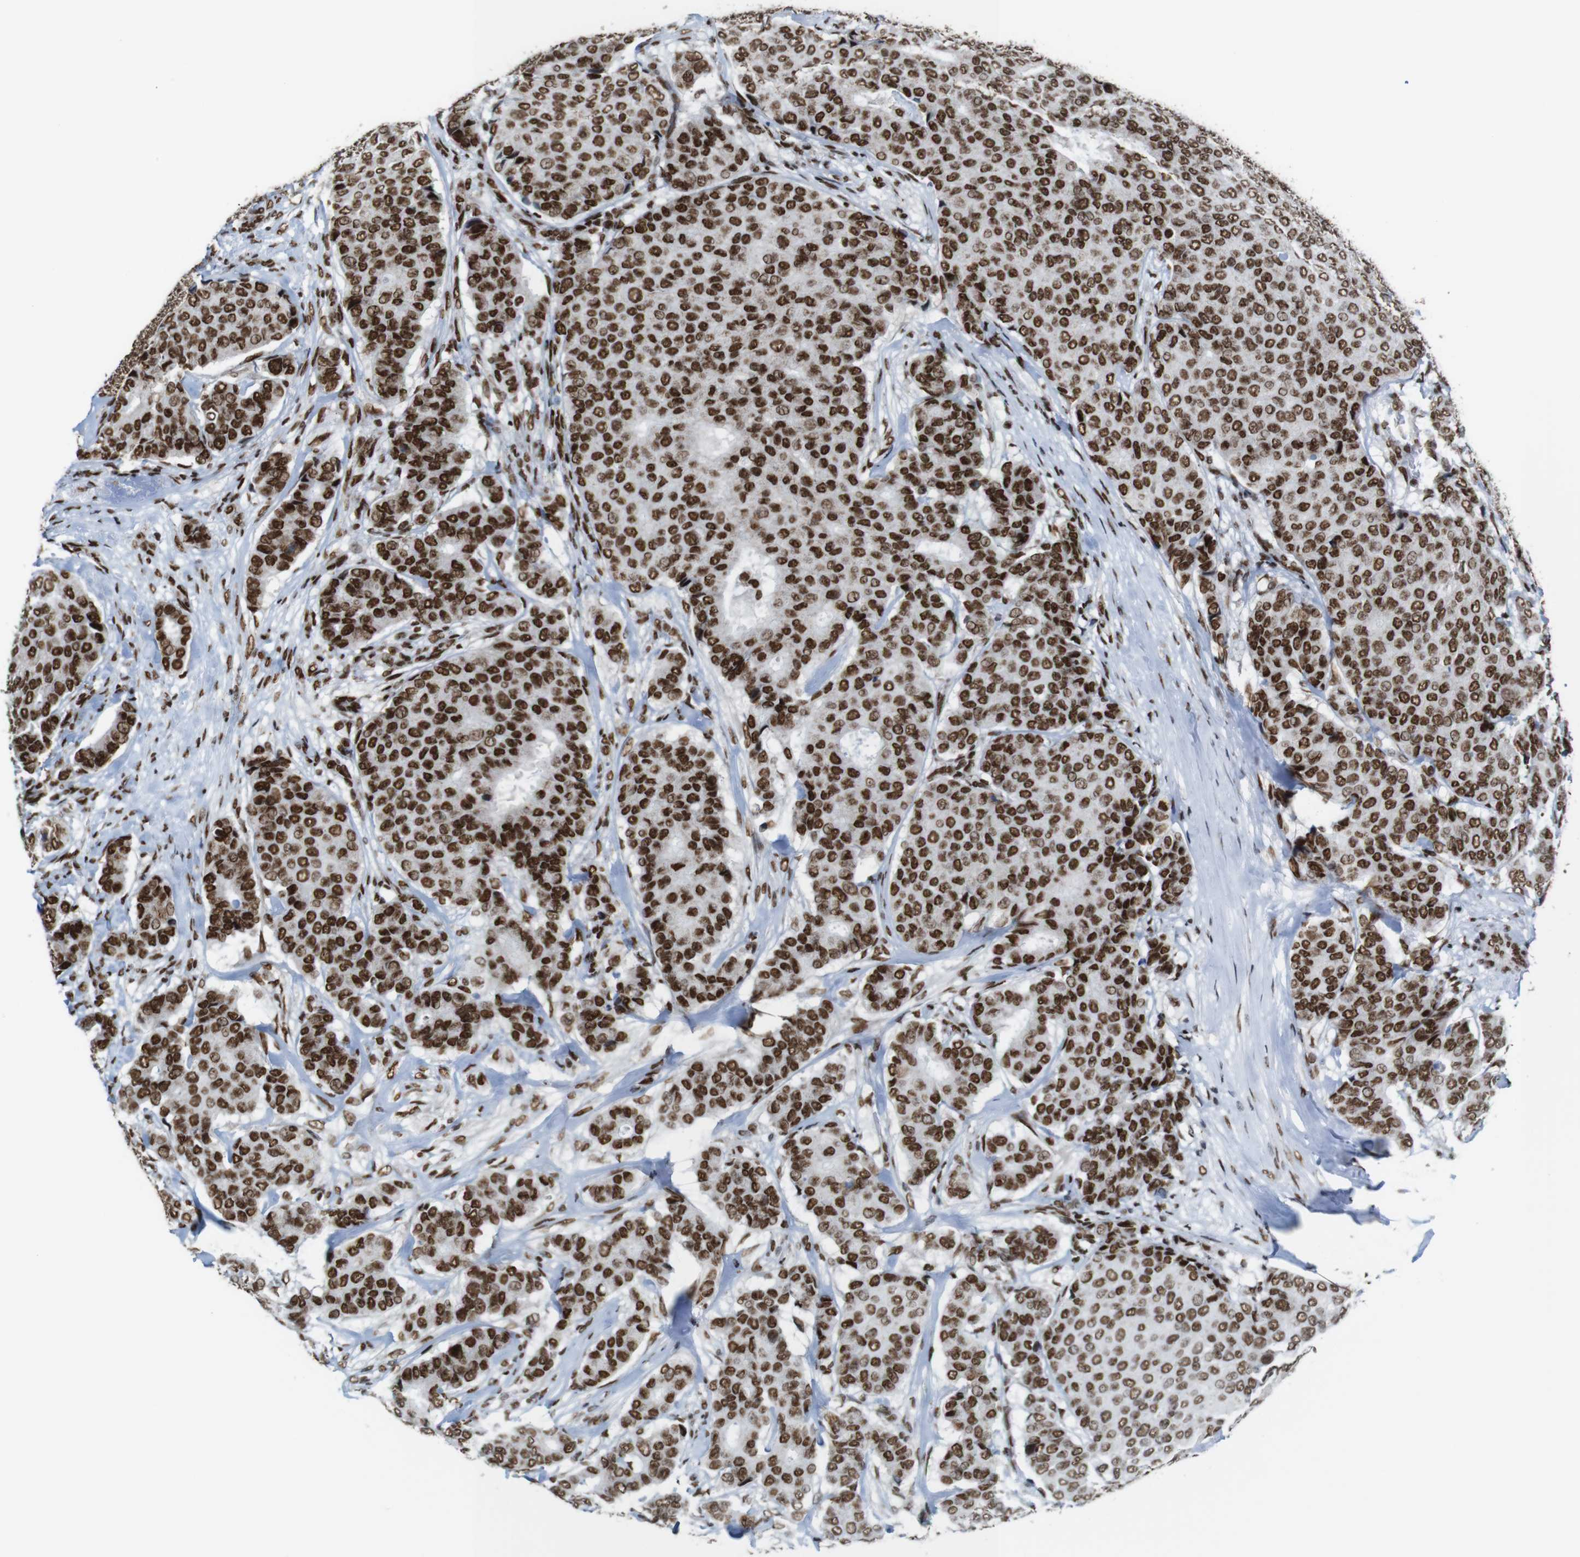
{"staining": {"intensity": "strong", "quantity": ">75%", "location": "nuclear"}, "tissue": "breast cancer", "cell_type": "Tumor cells", "image_type": "cancer", "snomed": [{"axis": "morphology", "description": "Duct carcinoma"}, {"axis": "topography", "description": "Breast"}], "caption": "Protein expression by immunohistochemistry (IHC) demonstrates strong nuclear positivity in approximately >75% of tumor cells in breast cancer (invasive ductal carcinoma). The staining was performed using DAB, with brown indicating positive protein expression. Nuclei are stained blue with hematoxylin.", "gene": "ROMO1", "patient": {"sex": "female", "age": 75}}